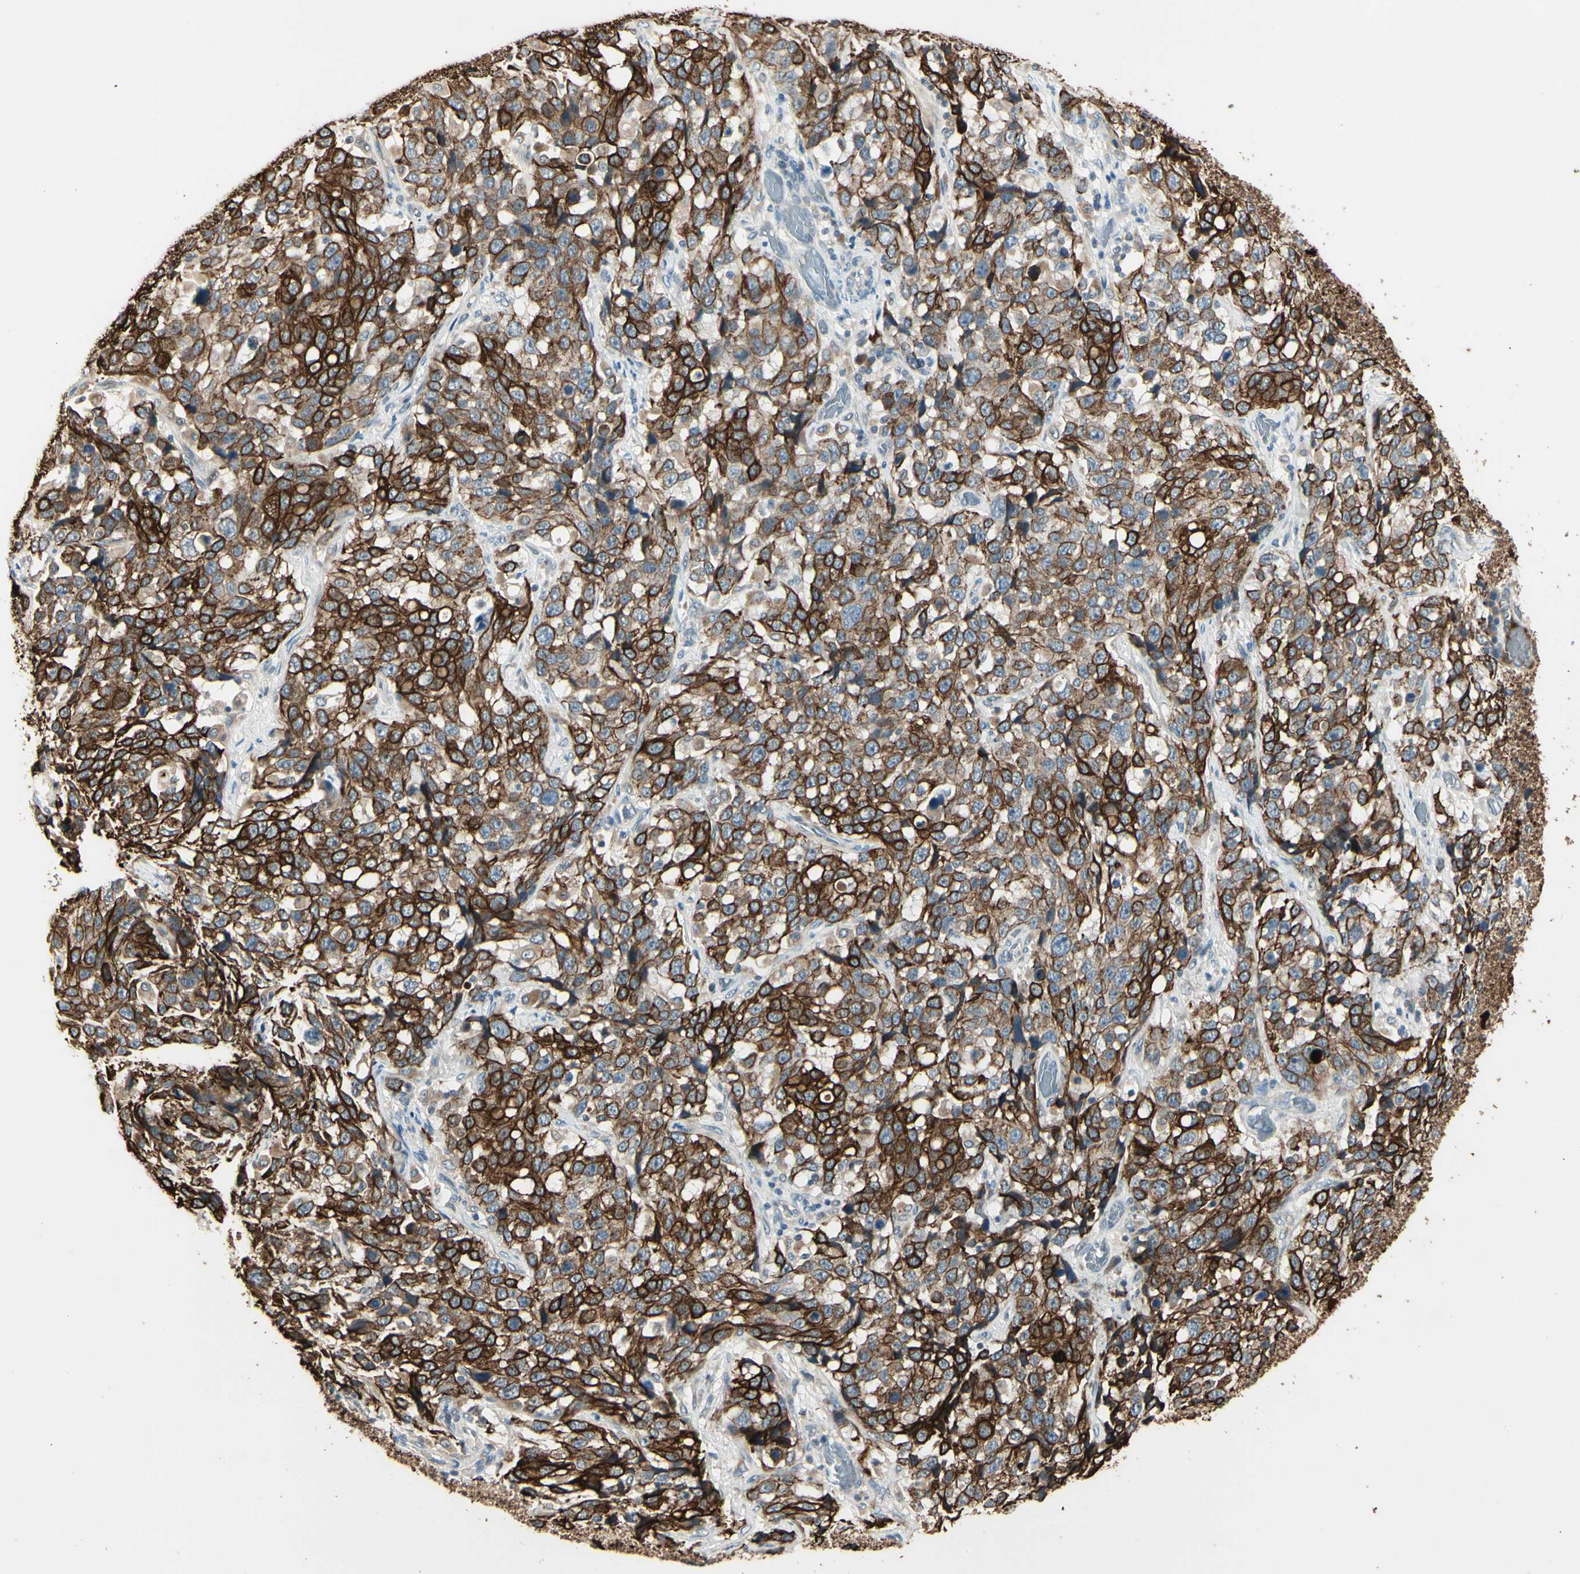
{"staining": {"intensity": "strong", "quantity": ">75%", "location": "cytoplasmic/membranous"}, "tissue": "stomach cancer", "cell_type": "Tumor cells", "image_type": "cancer", "snomed": [{"axis": "morphology", "description": "Normal tissue, NOS"}, {"axis": "morphology", "description": "Adenocarcinoma, NOS"}, {"axis": "topography", "description": "Stomach"}], "caption": "Immunohistochemical staining of adenocarcinoma (stomach) exhibits high levels of strong cytoplasmic/membranous staining in approximately >75% of tumor cells.", "gene": "SKIL", "patient": {"sex": "male", "age": 48}}